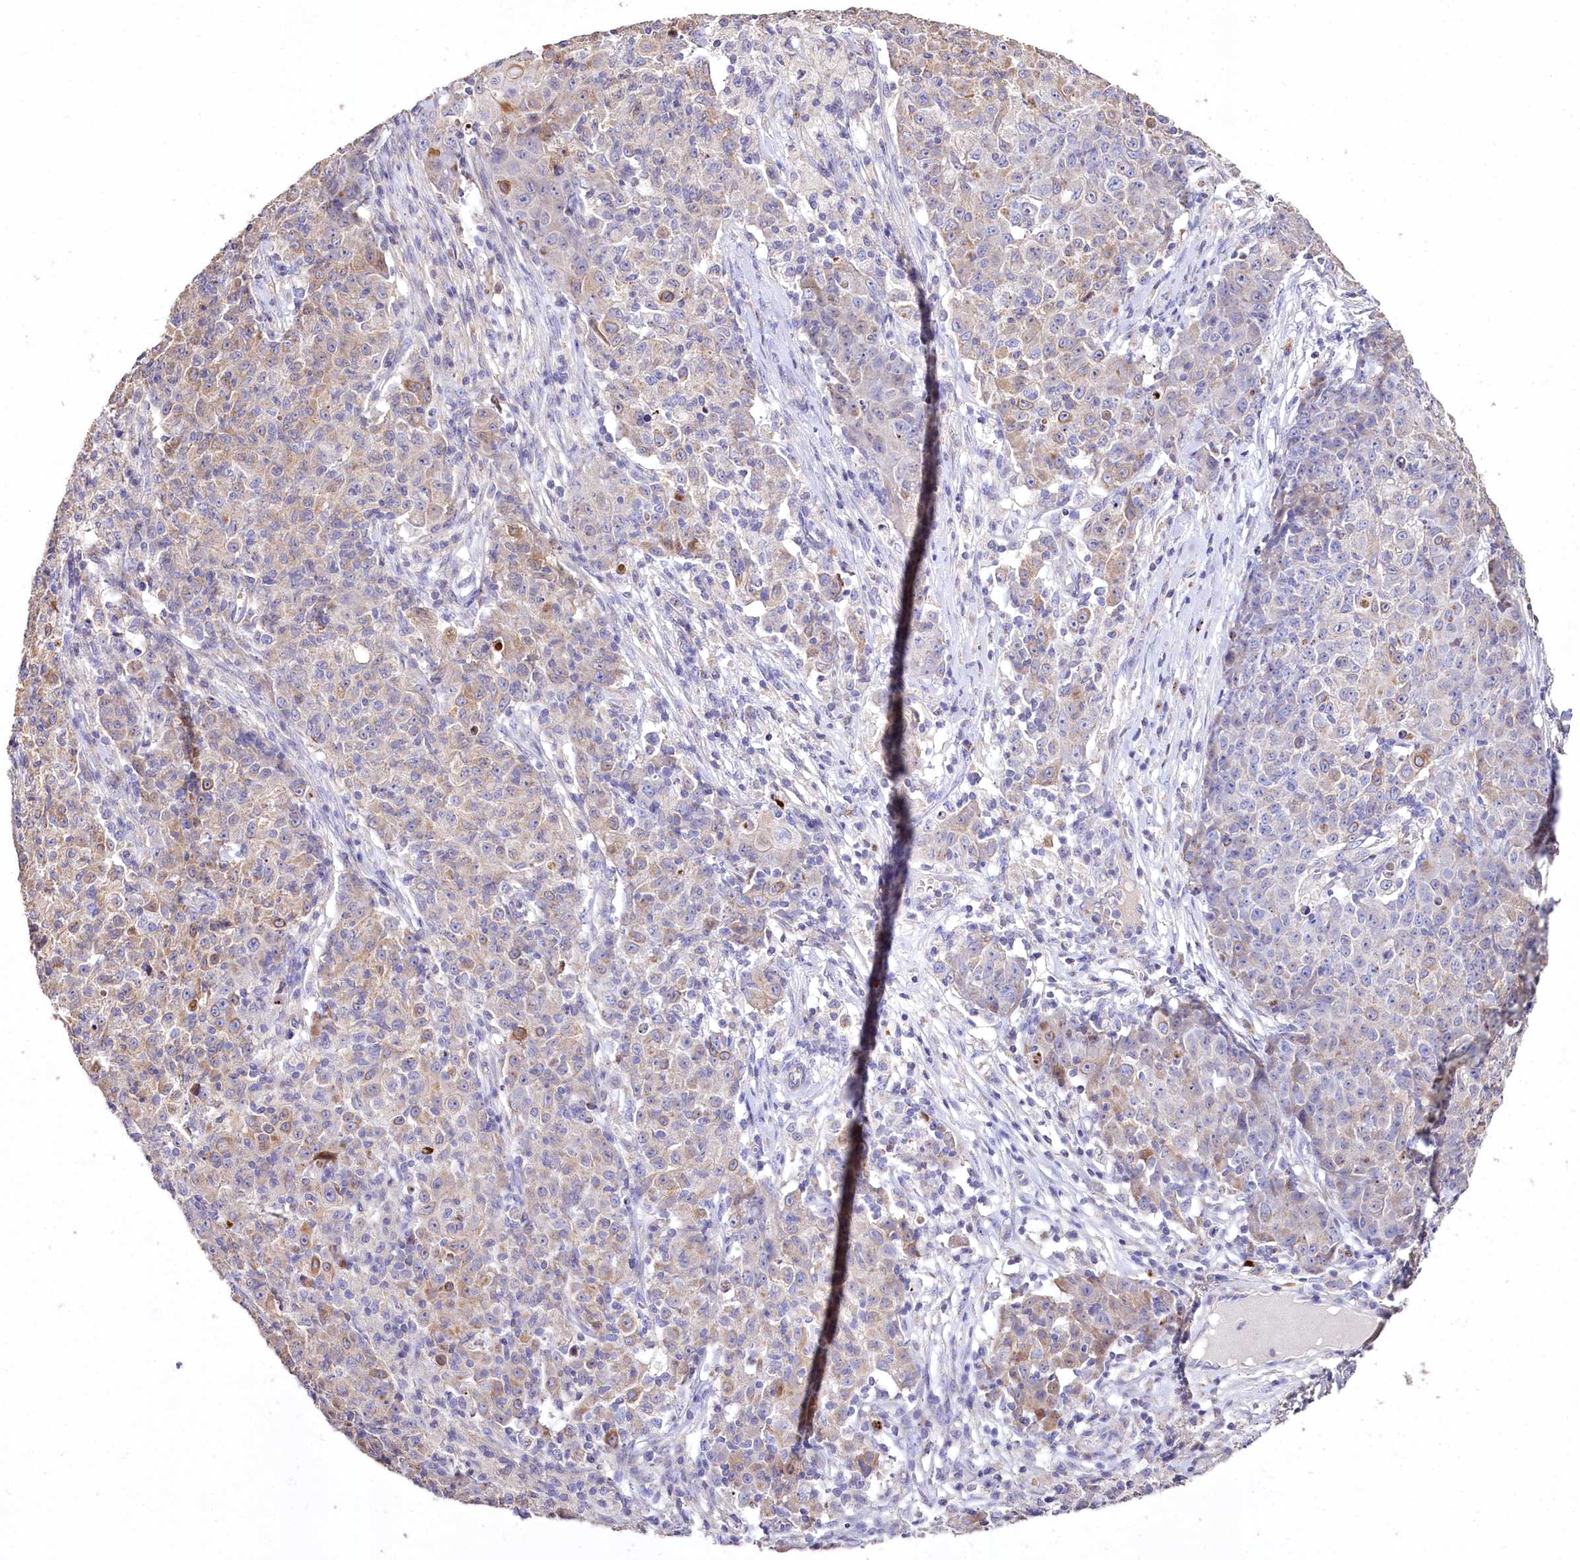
{"staining": {"intensity": "weak", "quantity": "25%-75%", "location": "cytoplasmic/membranous"}, "tissue": "ovarian cancer", "cell_type": "Tumor cells", "image_type": "cancer", "snomed": [{"axis": "morphology", "description": "Carcinoma, endometroid"}, {"axis": "topography", "description": "Ovary"}], "caption": "DAB immunohistochemical staining of ovarian cancer (endometroid carcinoma) shows weak cytoplasmic/membranous protein expression in approximately 25%-75% of tumor cells. Using DAB (brown) and hematoxylin (blue) stains, captured at high magnification using brightfield microscopy.", "gene": "PTER", "patient": {"sex": "female", "age": 42}}